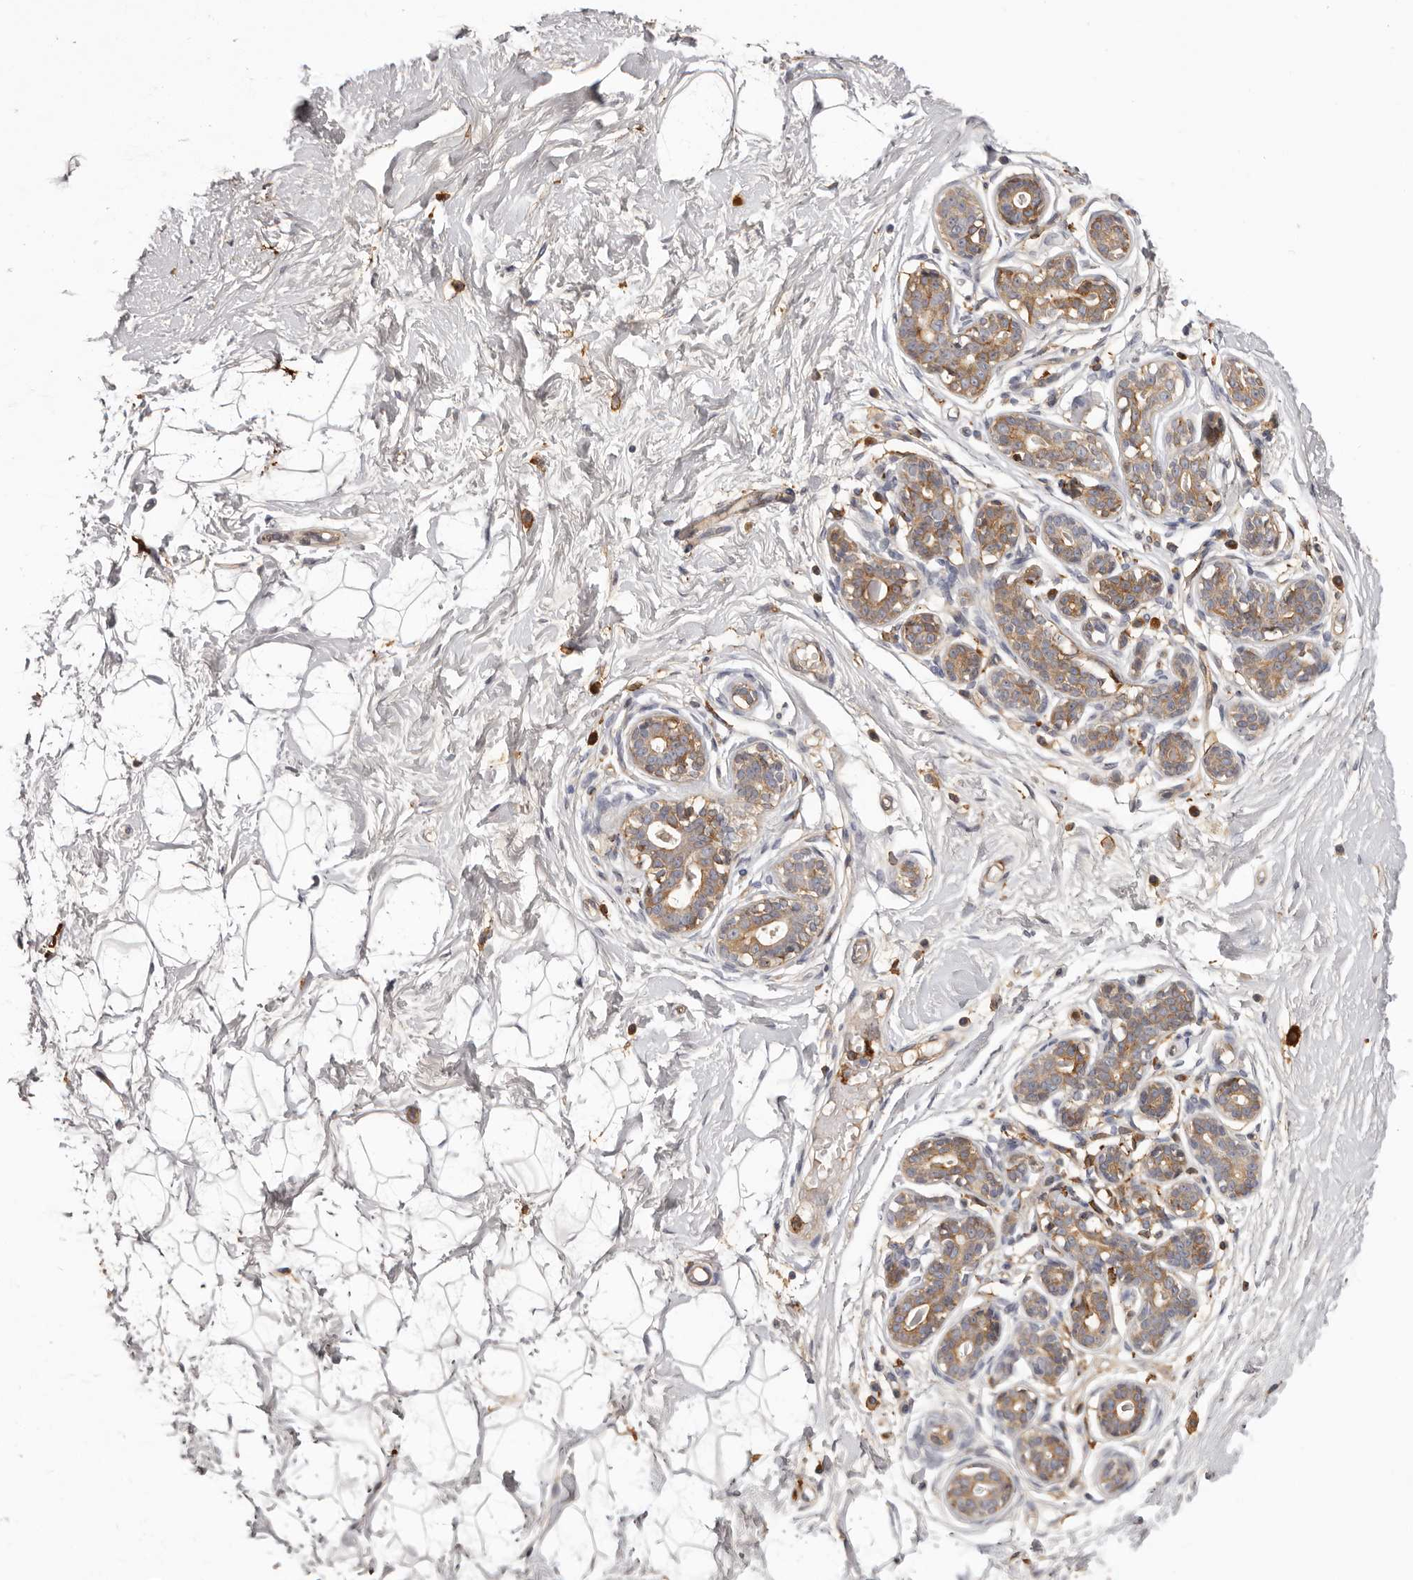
{"staining": {"intensity": "negative", "quantity": "none", "location": "none"}, "tissue": "breast", "cell_type": "Adipocytes", "image_type": "normal", "snomed": [{"axis": "morphology", "description": "Normal tissue, NOS"}, {"axis": "morphology", "description": "Adenoma, NOS"}, {"axis": "topography", "description": "Breast"}], "caption": "This is an immunohistochemistry (IHC) image of unremarkable human breast. There is no staining in adipocytes.", "gene": "OTUD3", "patient": {"sex": "female", "age": 23}}